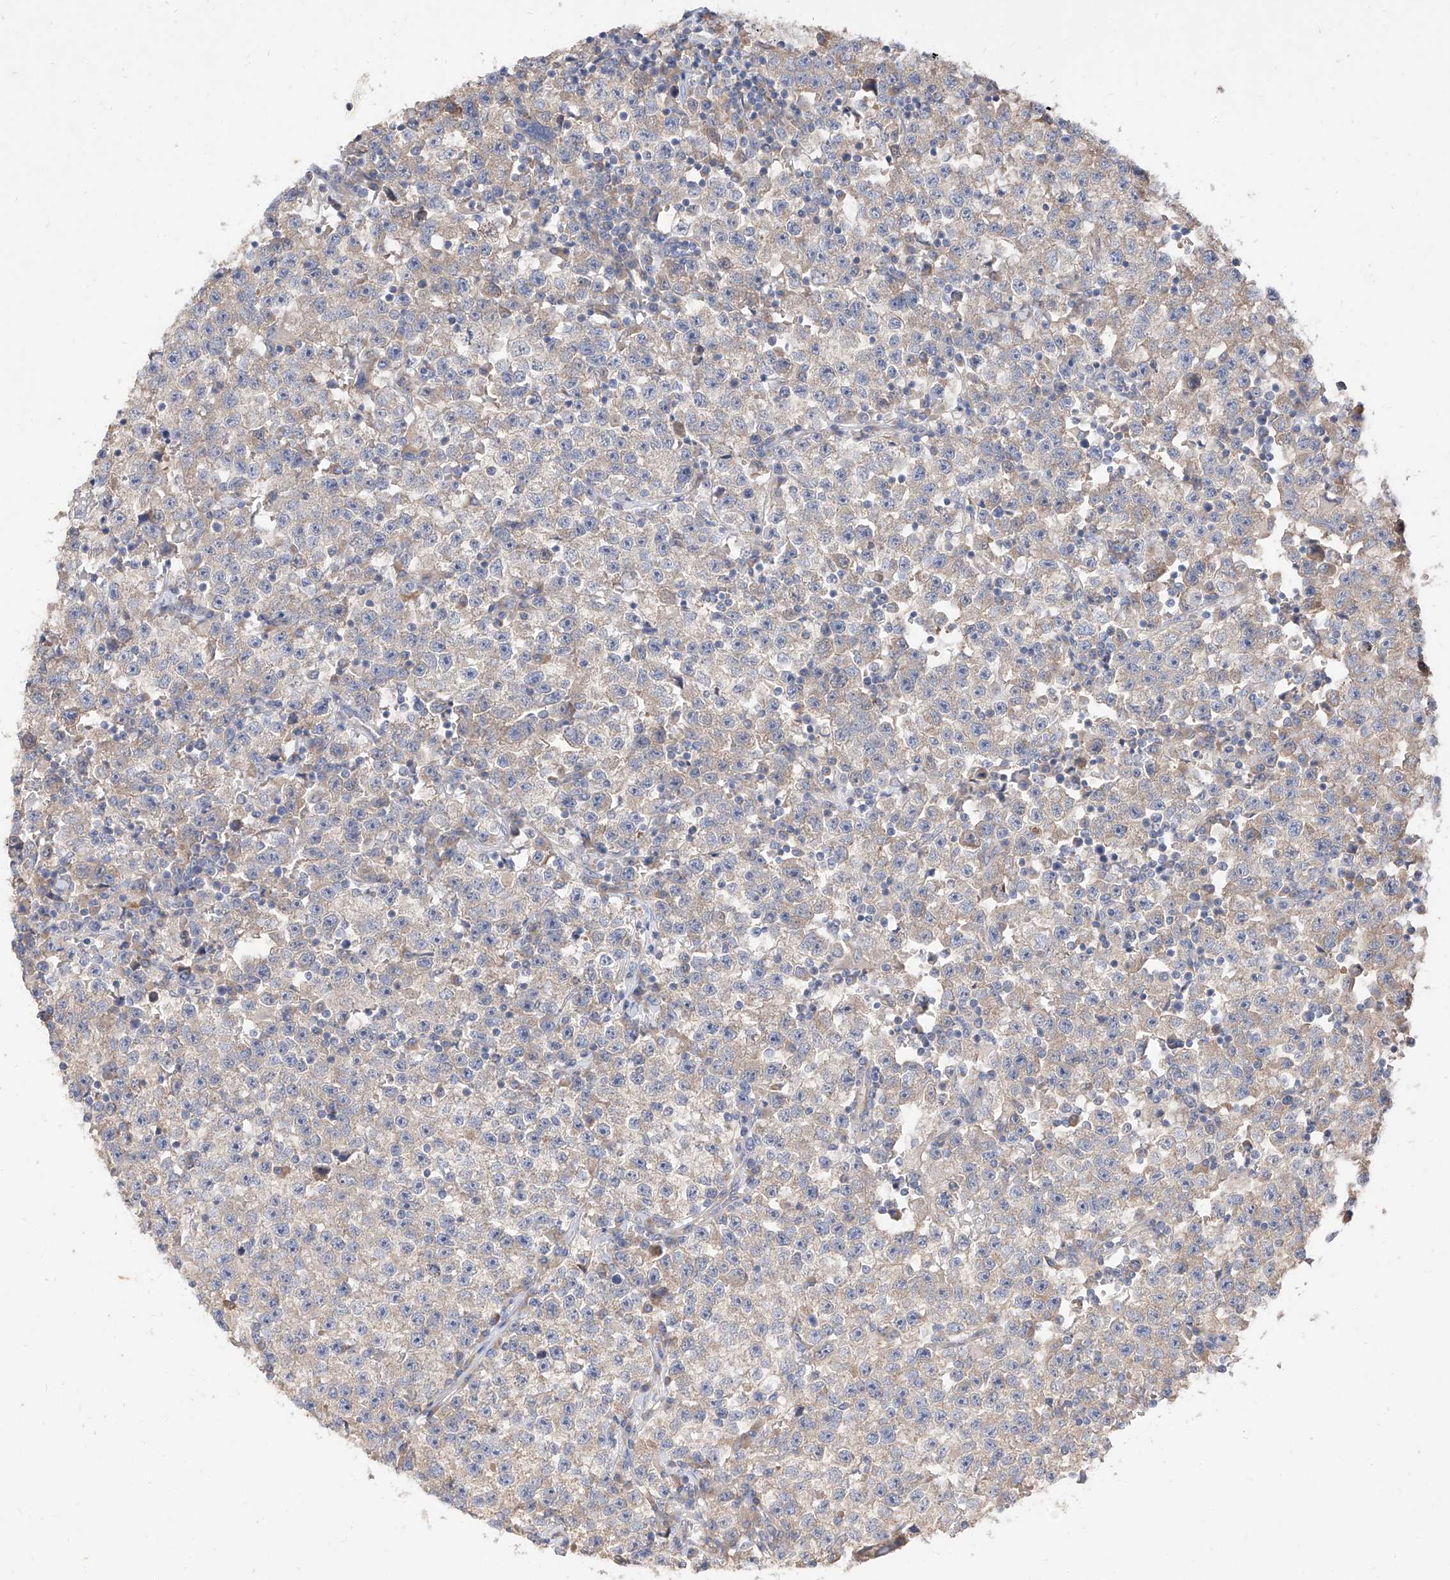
{"staining": {"intensity": "weak", "quantity": "<25%", "location": "cytoplasmic/membranous"}, "tissue": "testis cancer", "cell_type": "Tumor cells", "image_type": "cancer", "snomed": [{"axis": "morphology", "description": "Seminoma, NOS"}, {"axis": "topography", "description": "Testis"}], "caption": "Immunohistochemistry histopathology image of human testis seminoma stained for a protein (brown), which exhibits no positivity in tumor cells.", "gene": "DIRAS3", "patient": {"sex": "male", "age": 22}}